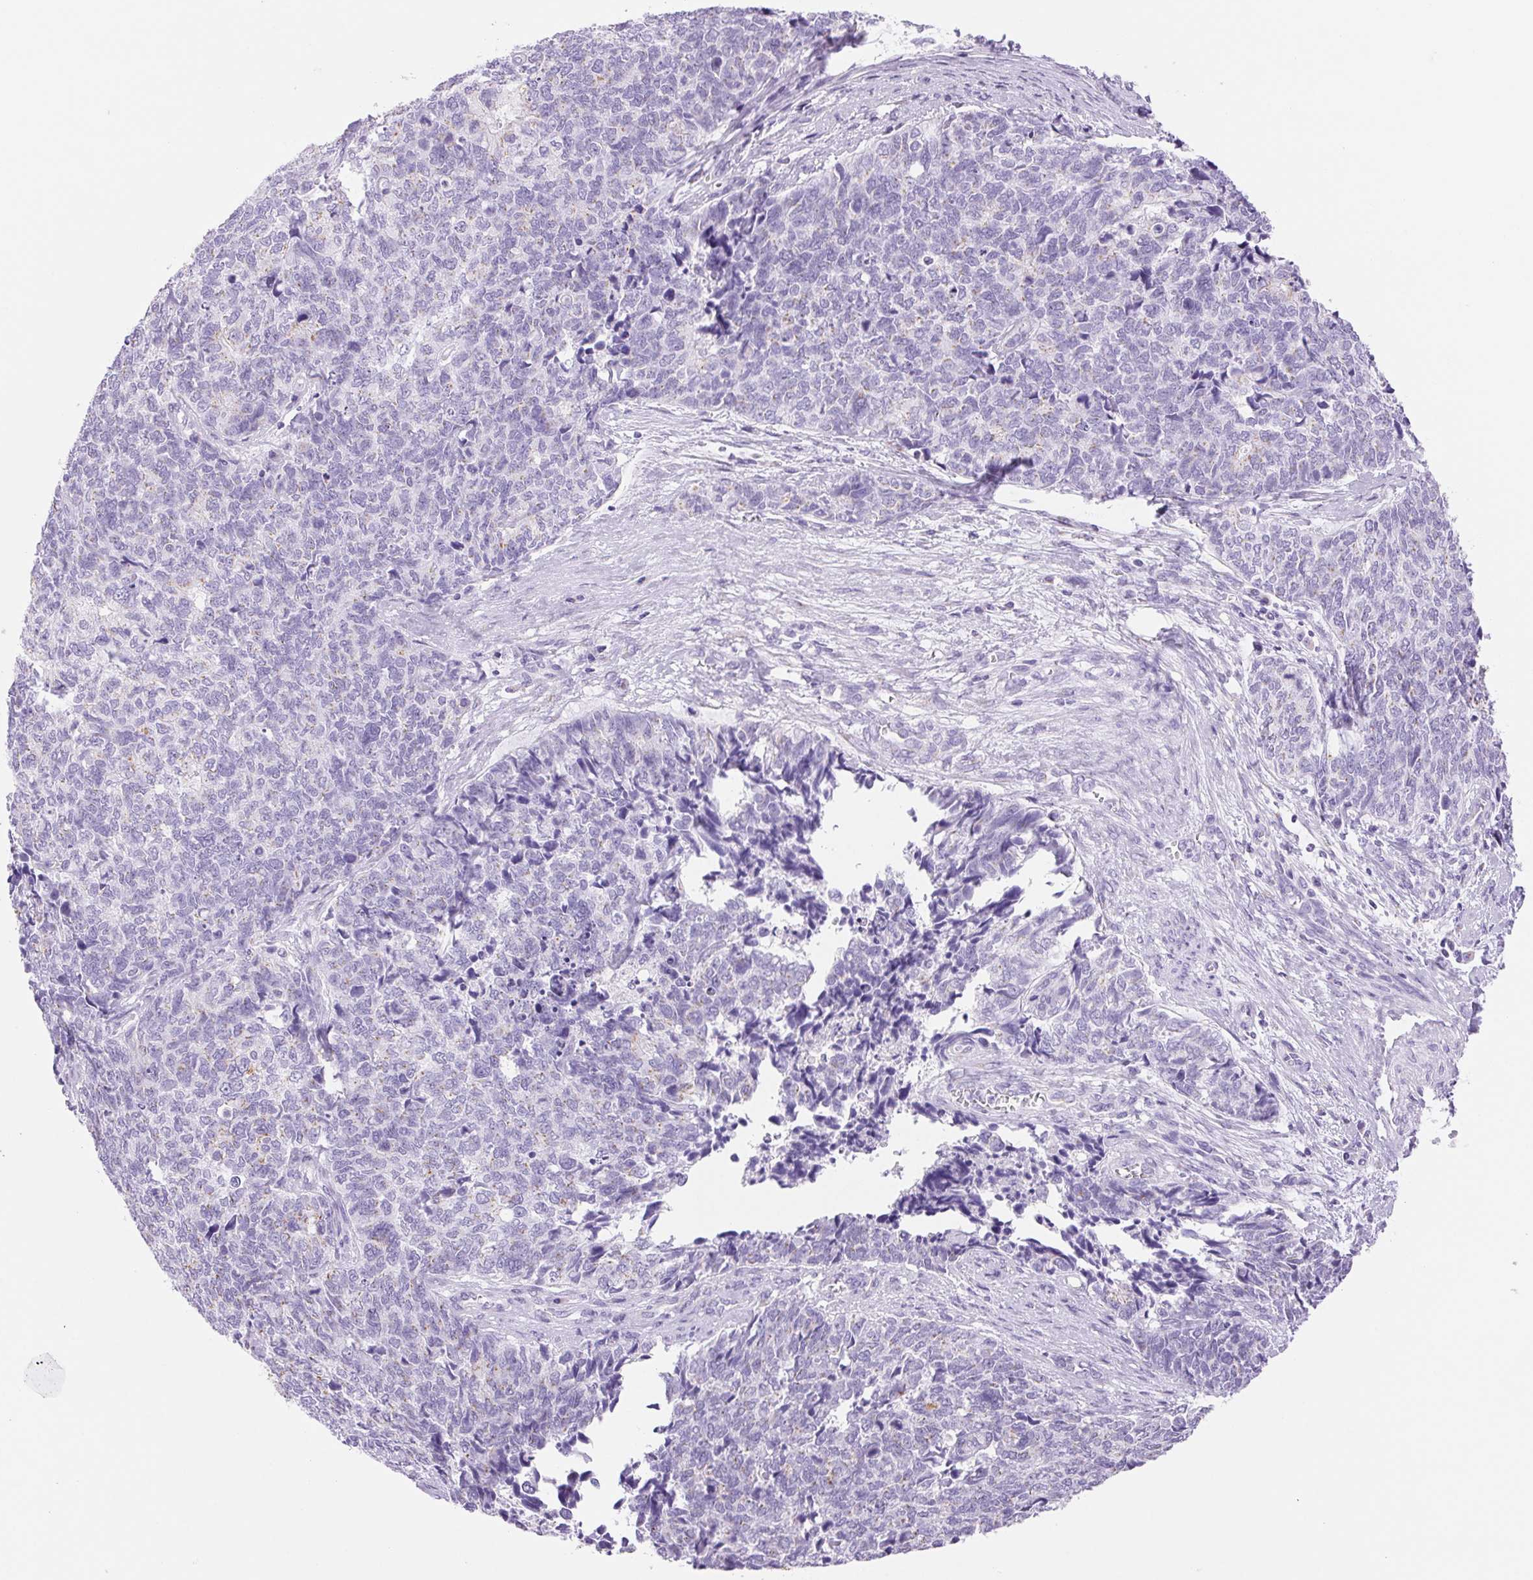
{"staining": {"intensity": "negative", "quantity": "none", "location": "none"}, "tissue": "cervical cancer", "cell_type": "Tumor cells", "image_type": "cancer", "snomed": [{"axis": "morphology", "description": "Adenocarcinoma, NOS"}, {"axis": "topography", "description": "Cervix"}], "caption": "Tumor cells show no significant protein positivity in cervical cancer (adenocarcinoma).", "gene": "SERPINB3", "patient": {"sex": "female", "age": 63}}